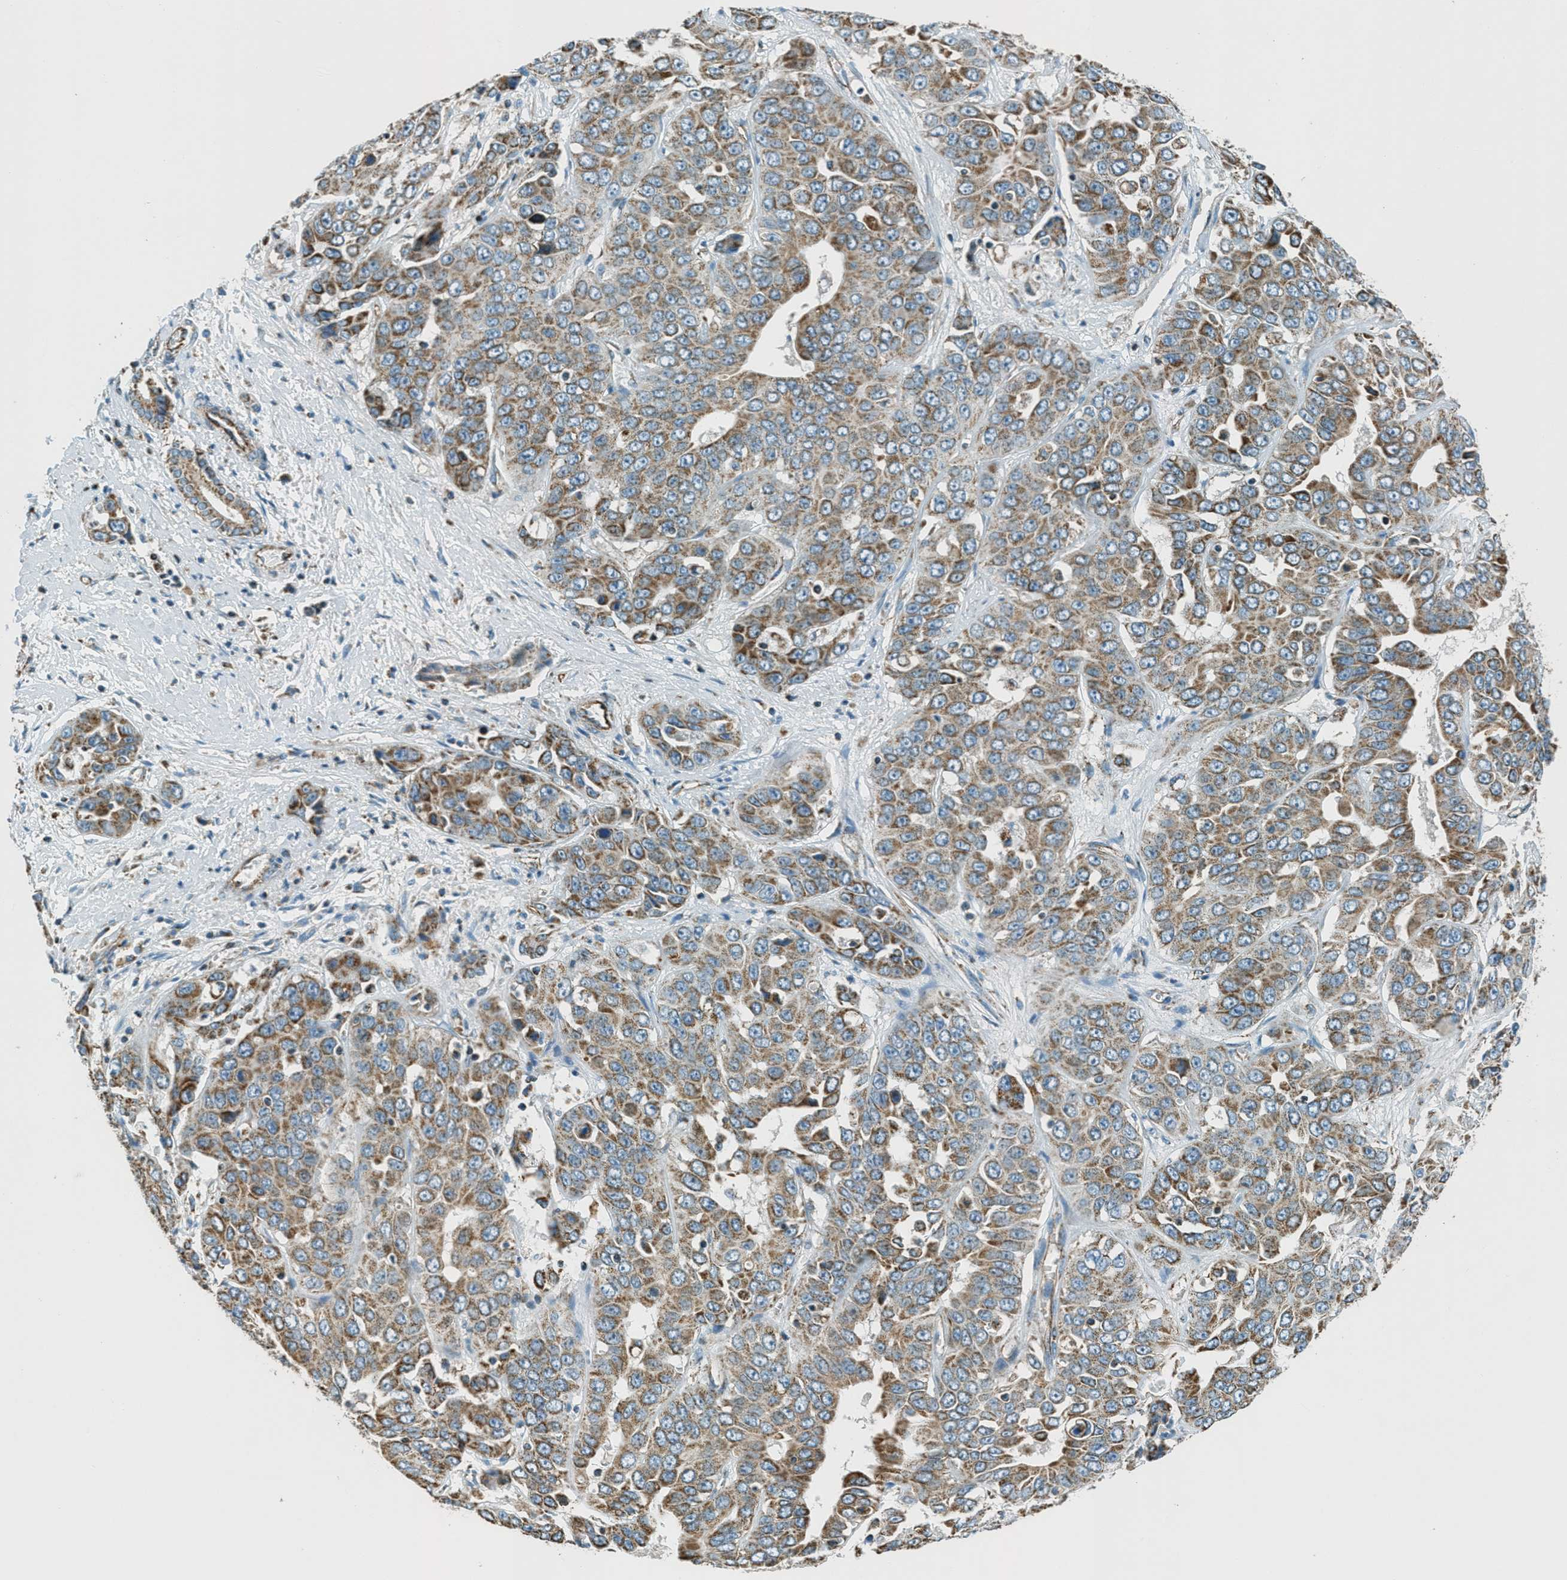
{"staining": {"intensity": "moderate", "quantity": ">75%", "location": "cytoplasmic/membranous"}, "tissue": "liver cancer", "cell_type": "Tumor cells", "image_type": "cancer", "snomed": [{"axis": "morphology", "description": "Cholangiocarcinoma"}, {"axis": "topography", "description": "Liver"}], "caption": "Liver cancer stained for a protein exhibits moderate cytoplasmic/membranous positivity in tumor cells.", "gene": "CHST15", "patient": {"sex": "female", "age": 52}}